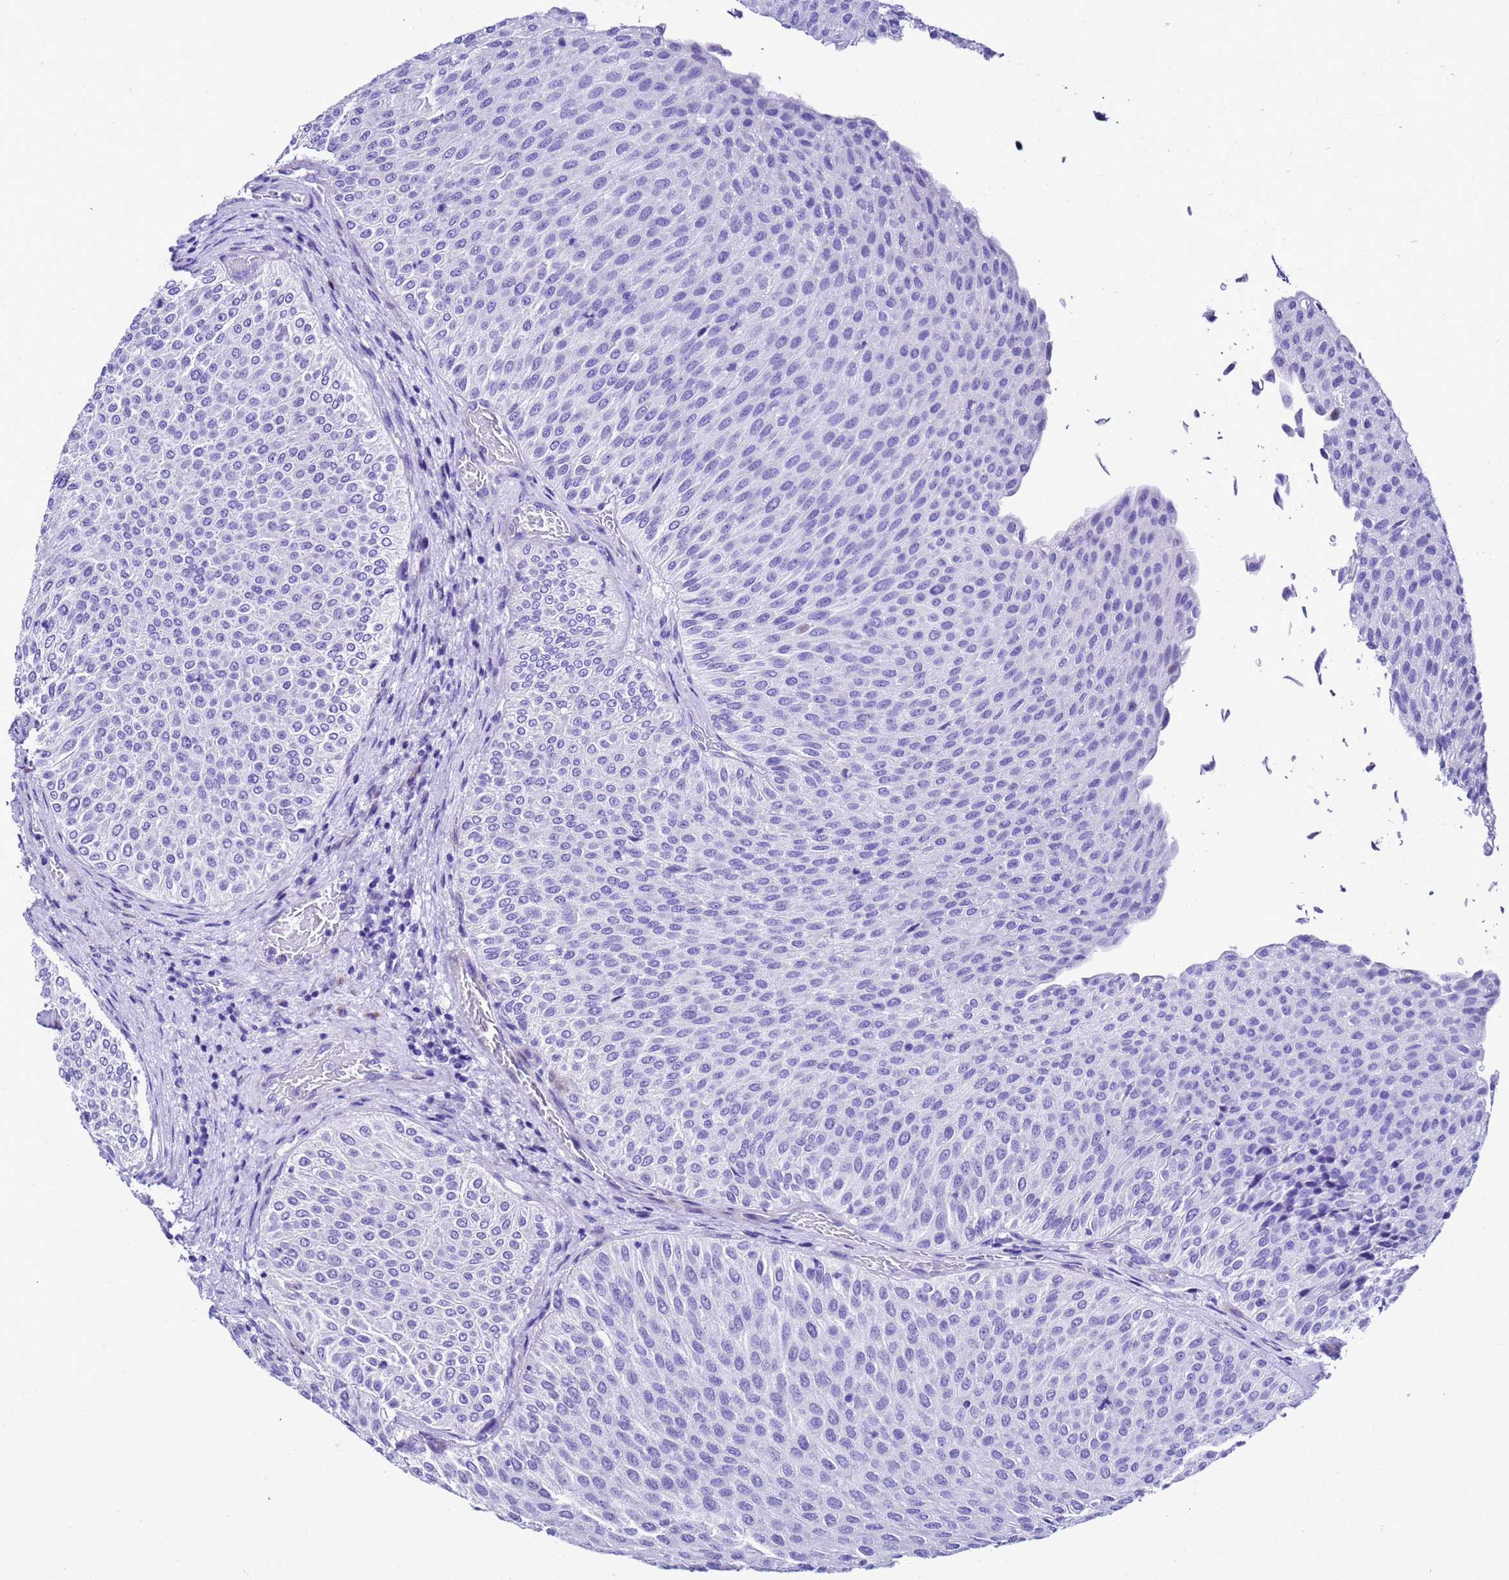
{"staining": {"intensity": "negative", "quantity": "none", "location": "none"}, "tissue": "urothelial cancer", "cell_type": "Tumor cells", "image_type": "cancer", "snomed": [{"axis": "morphology", "description": "Urothelial carcinoma, Low grade"}, {"axis": "topography", "description": "Urinary bladder"}], "caption": "Low-grade urothelial carcinoma stained for a protein using immunohistochemistry (IHC) exhibits no staining tumor cells.", "gene": "UGT2B10", "patient": {"sex": "male", "age": 78}}